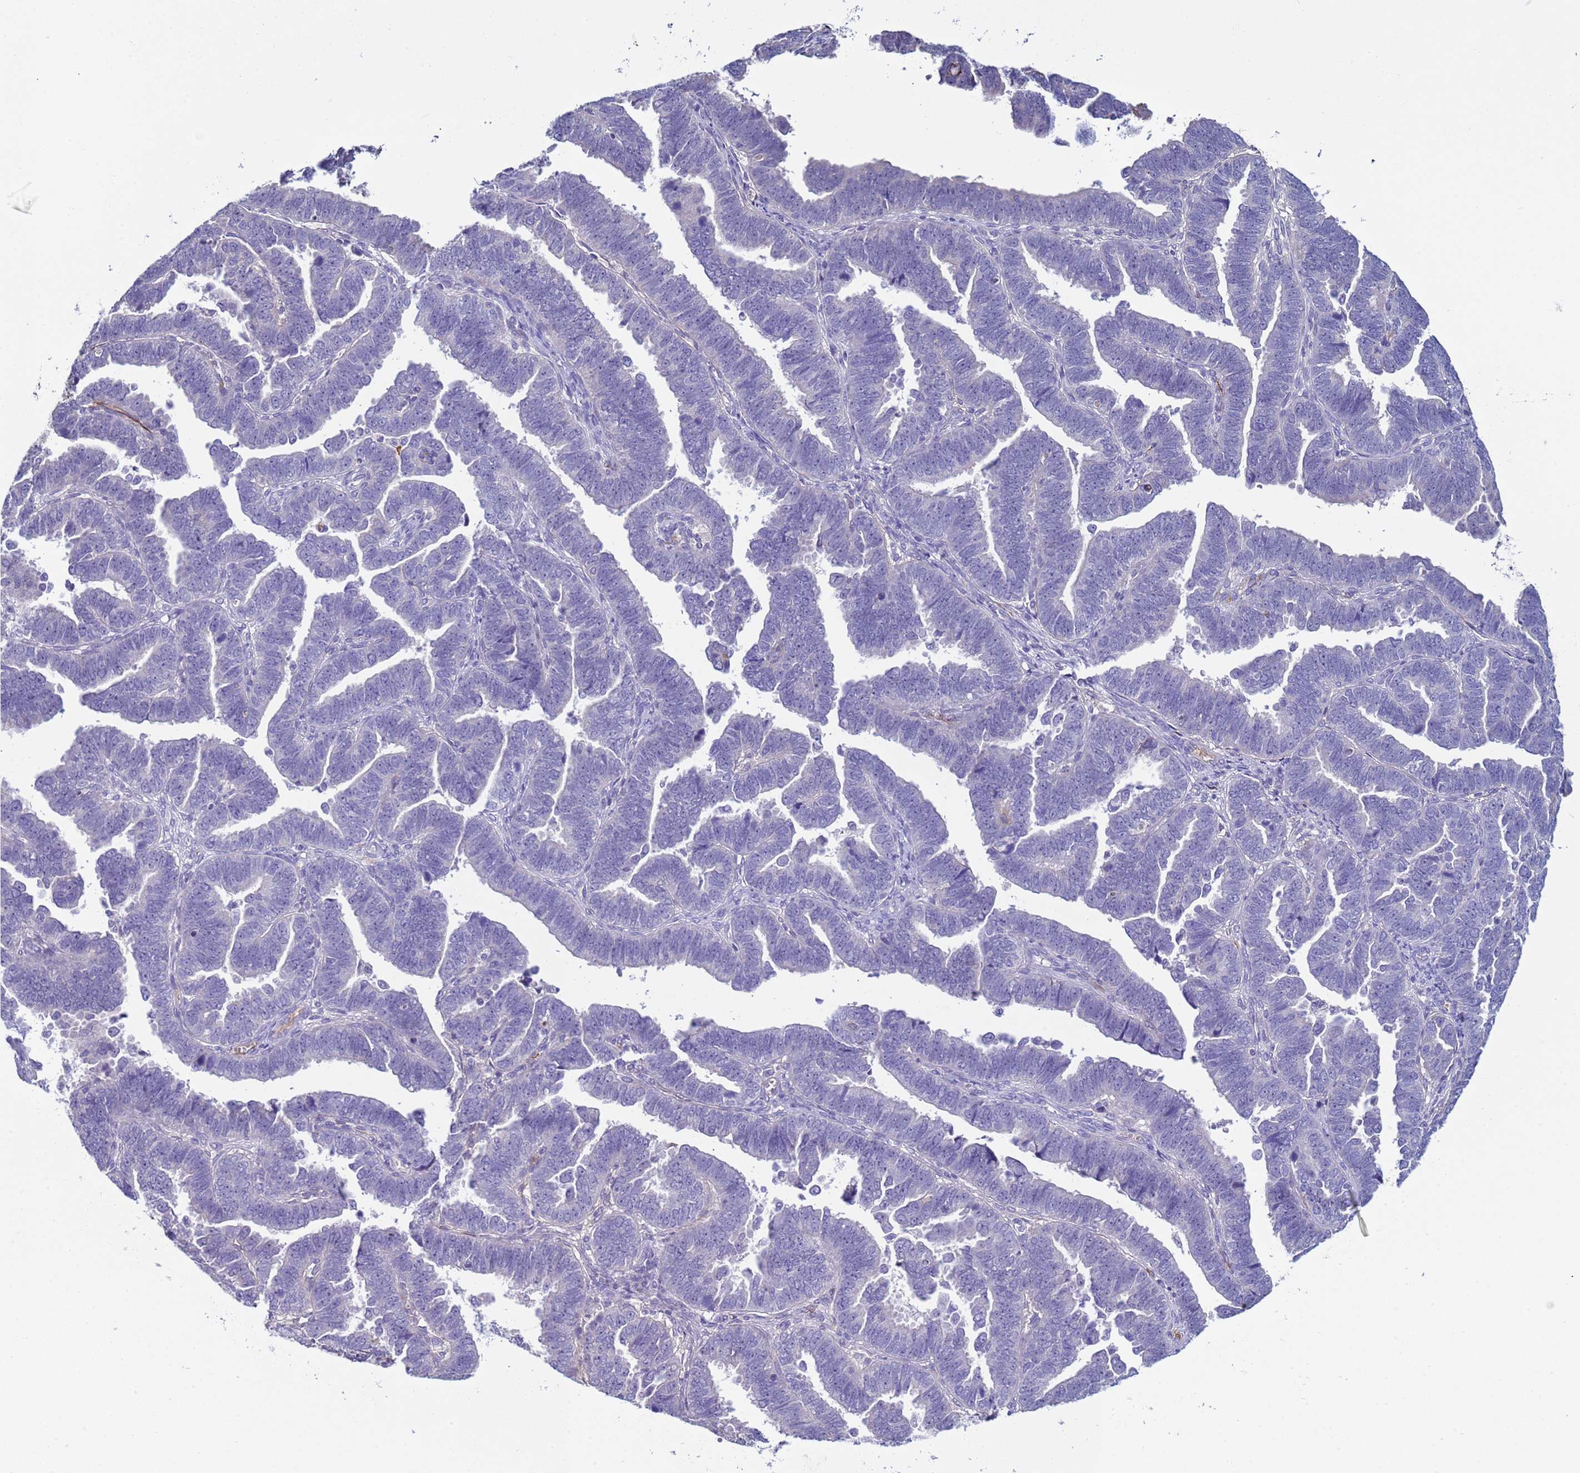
{"staining": {"intensity": "negative", "quantity": "none", "location": "none"}, "tissue": "endometrial cancer", "cell_type": "Tumor cells", "image_type": "cancer", "snomed": [{"axis": "morphology", "description": "Adenocarcinoma, NOS"}, {"axis": "topography", "description": "Endometrium"}], "caption": "High magnification brightfield microscopy of adenocarcinoma (endometrial) stained with DAB (brown) and counterstained with hematoxylin (blue): tumor cells show no significant positivity.", "gene": "TRIM51", "patient": {"sex": "female", "age": 75}}